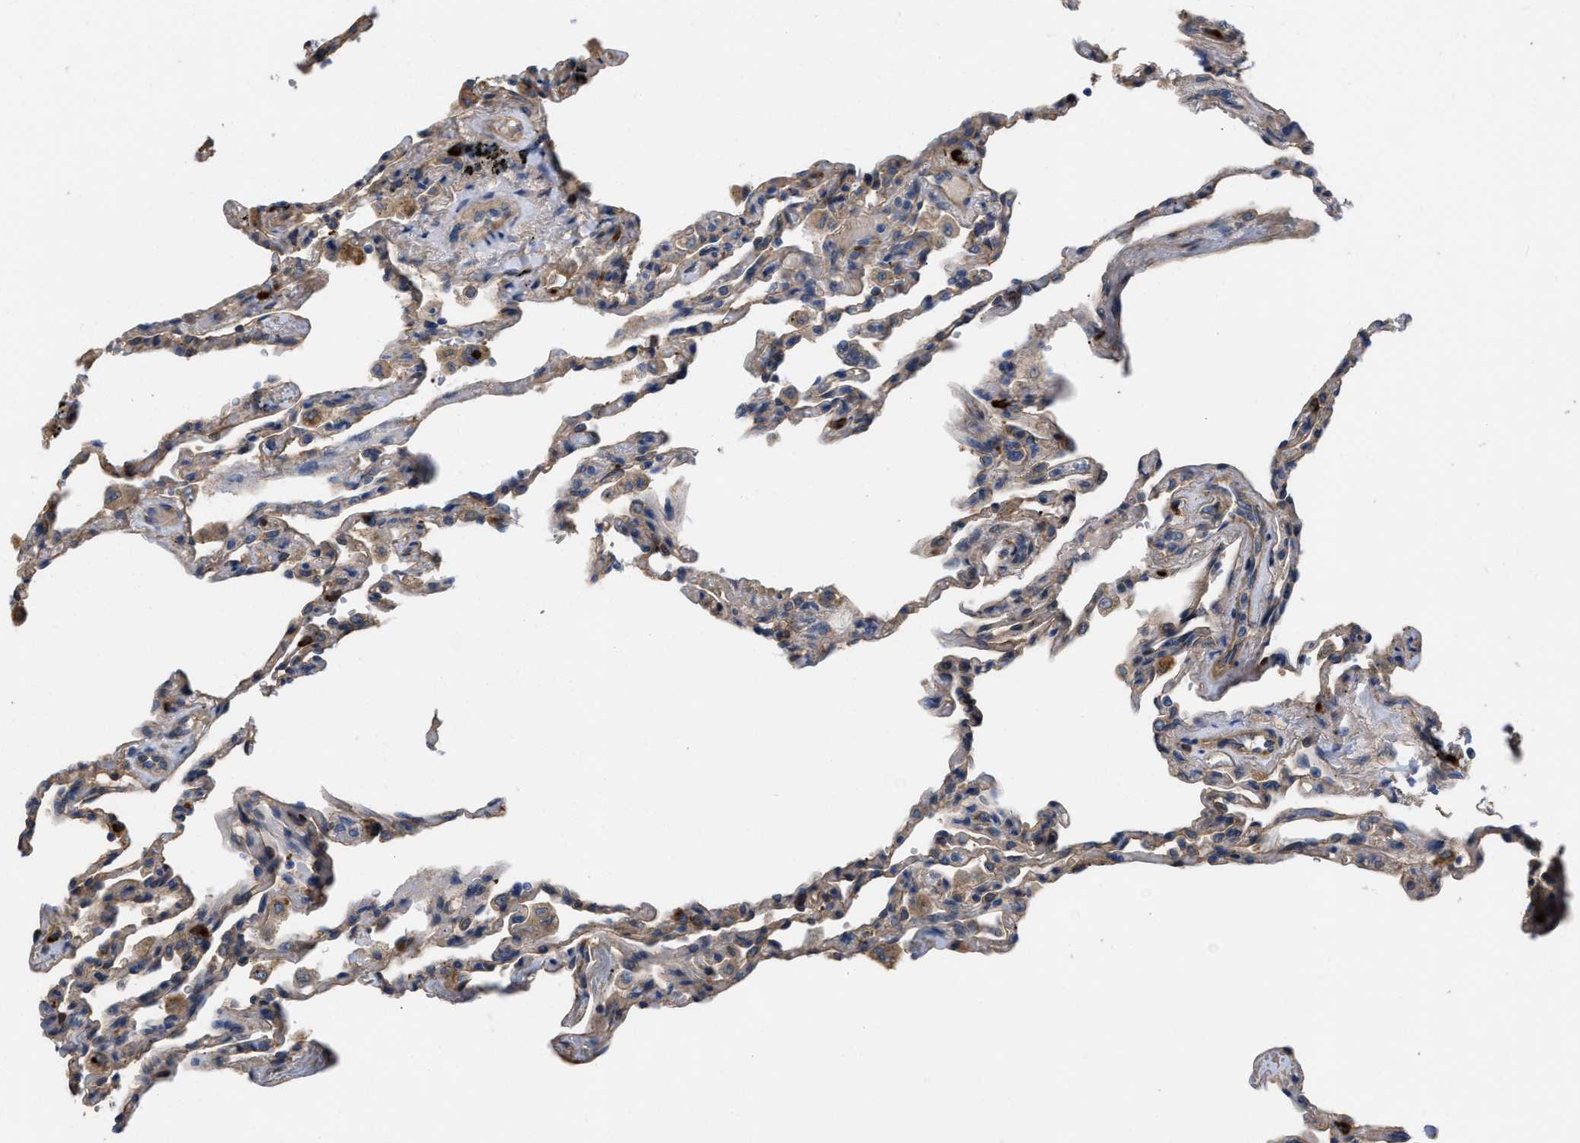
{"staining": {"intensity": "moderate", "quantity": "25%-75%", "location": "cytoplasmic/membranous"}, "tissue": "lung", "cell_type": "Alveolar cells", "image_type": "normal", "snomed": [{"axis": "morphology", "description": "Normal tissue, NOS"}, {"axis": "topography", "description": "Lung"}], "caption": "A brown stain labels moderate cytoplasmic/membranous positivity of a protein in alveolar cells of unremarkable lung.", "gene": "SLC4A11", "patient": {"sex": "male", "age": 59}}